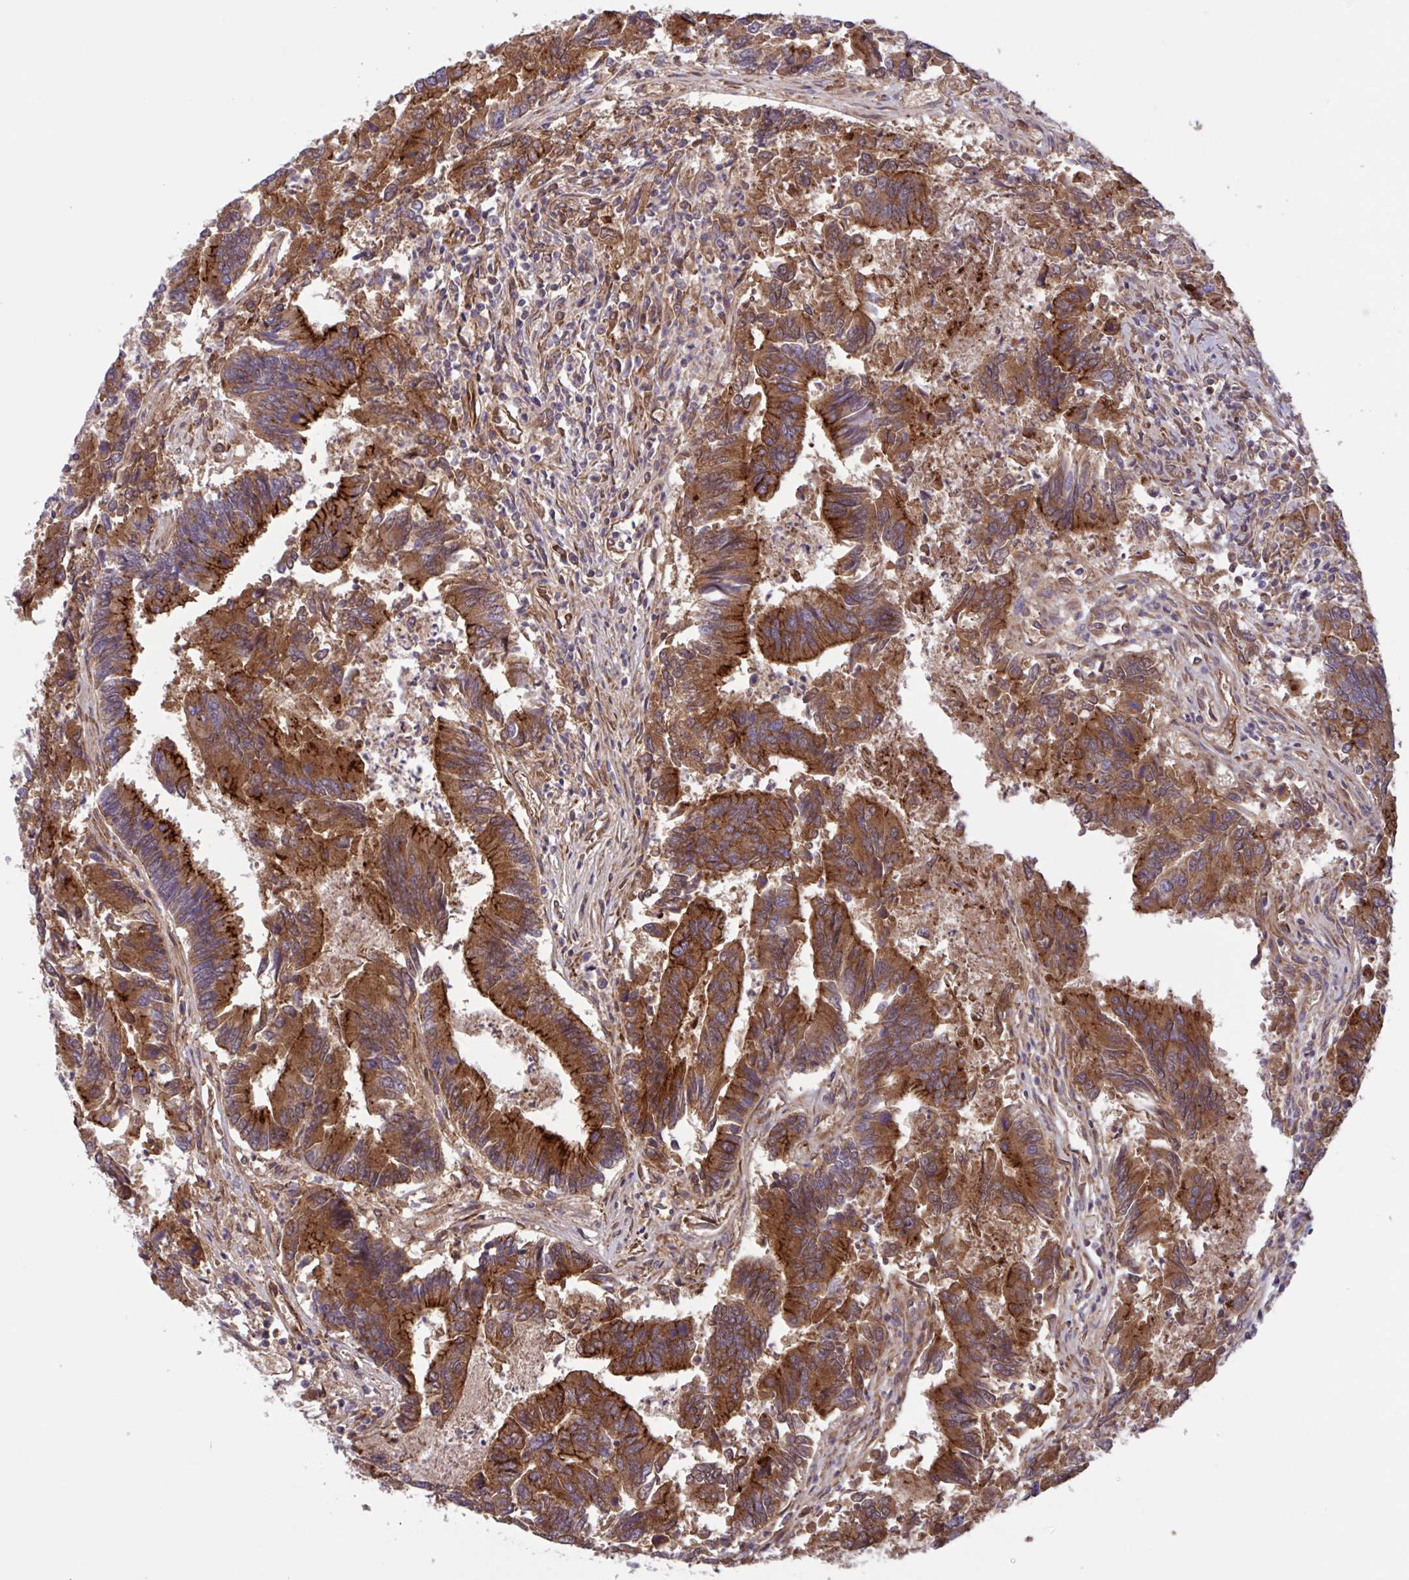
{"staining": {"intensity": "moderate", "quantity": ">75%", "location": "cytoplasmic/membranous"}, "tissue": "colorectal cancer", "cell_type": "Tumor cells", "image_type": "cancer", "snomed": [{"axis": "morphology", "description": "Adenocarcinoma, NOS"}, {"axis": "topography", "description": "Colon"}], "caption": "Protein staining of colorectal adenocarcinoma tissue shows moderate cytoplasmic/membranous expression in approximately >75% of tumor cells. Nuclei are stained in blue.", "gene": "INTS10", "patient": {"sex": "female", "age": 67}}